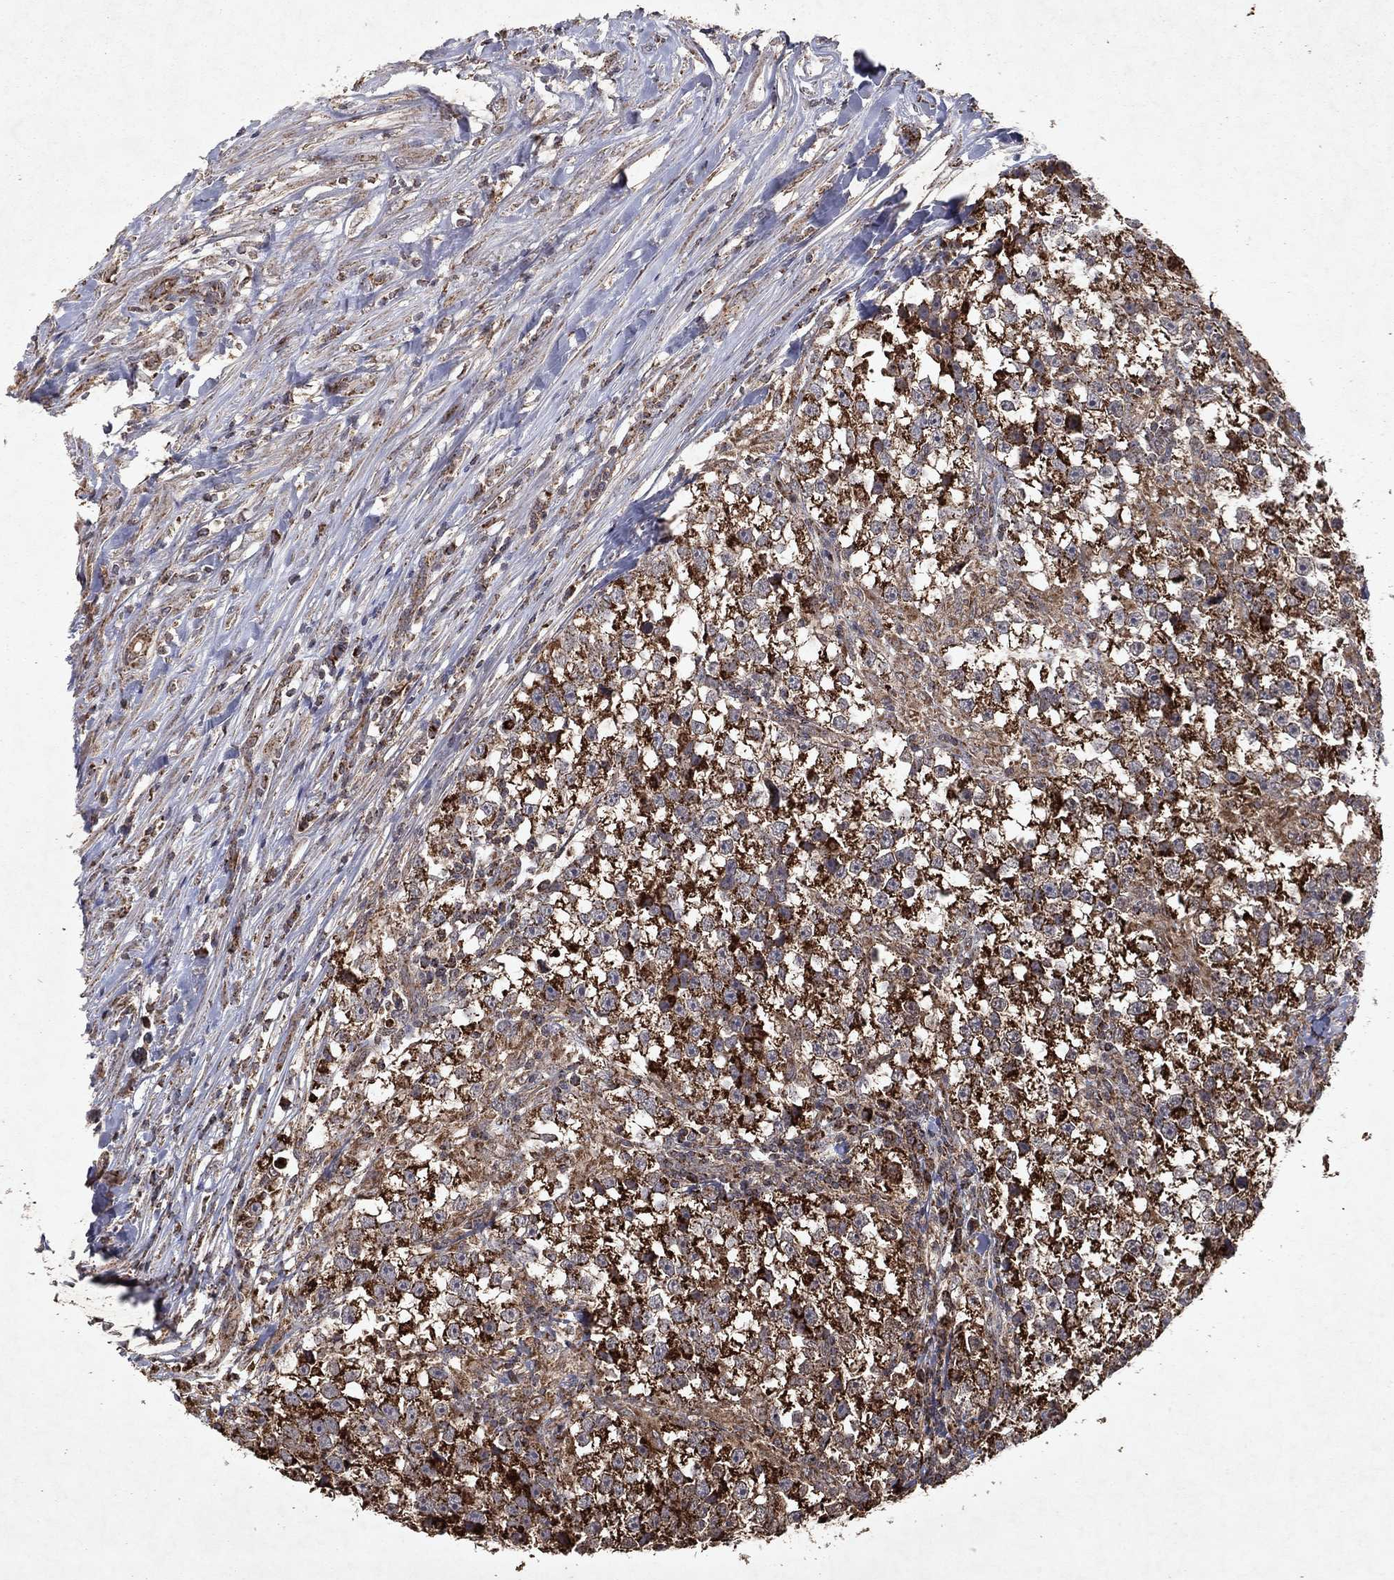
{"staining": {"intensity": "strong", "quantity": ">75%", "location": "cytoplasmic/membranous"}, "tissue": "testis cancer", "cell_type": "Tumor cells", "image_type": "cancer", "snomed": [{"axis": "morphology", "description": "Seminoma, NOS"}, {"axis": "topography", "description": "Testis"}], "caption": "Human testis cancer (seminoma) stained with a protein marker reveals strong staining in tumor cells.", "gene": "PYROXD2", "patient": {"sex": "male", "age": 46}}